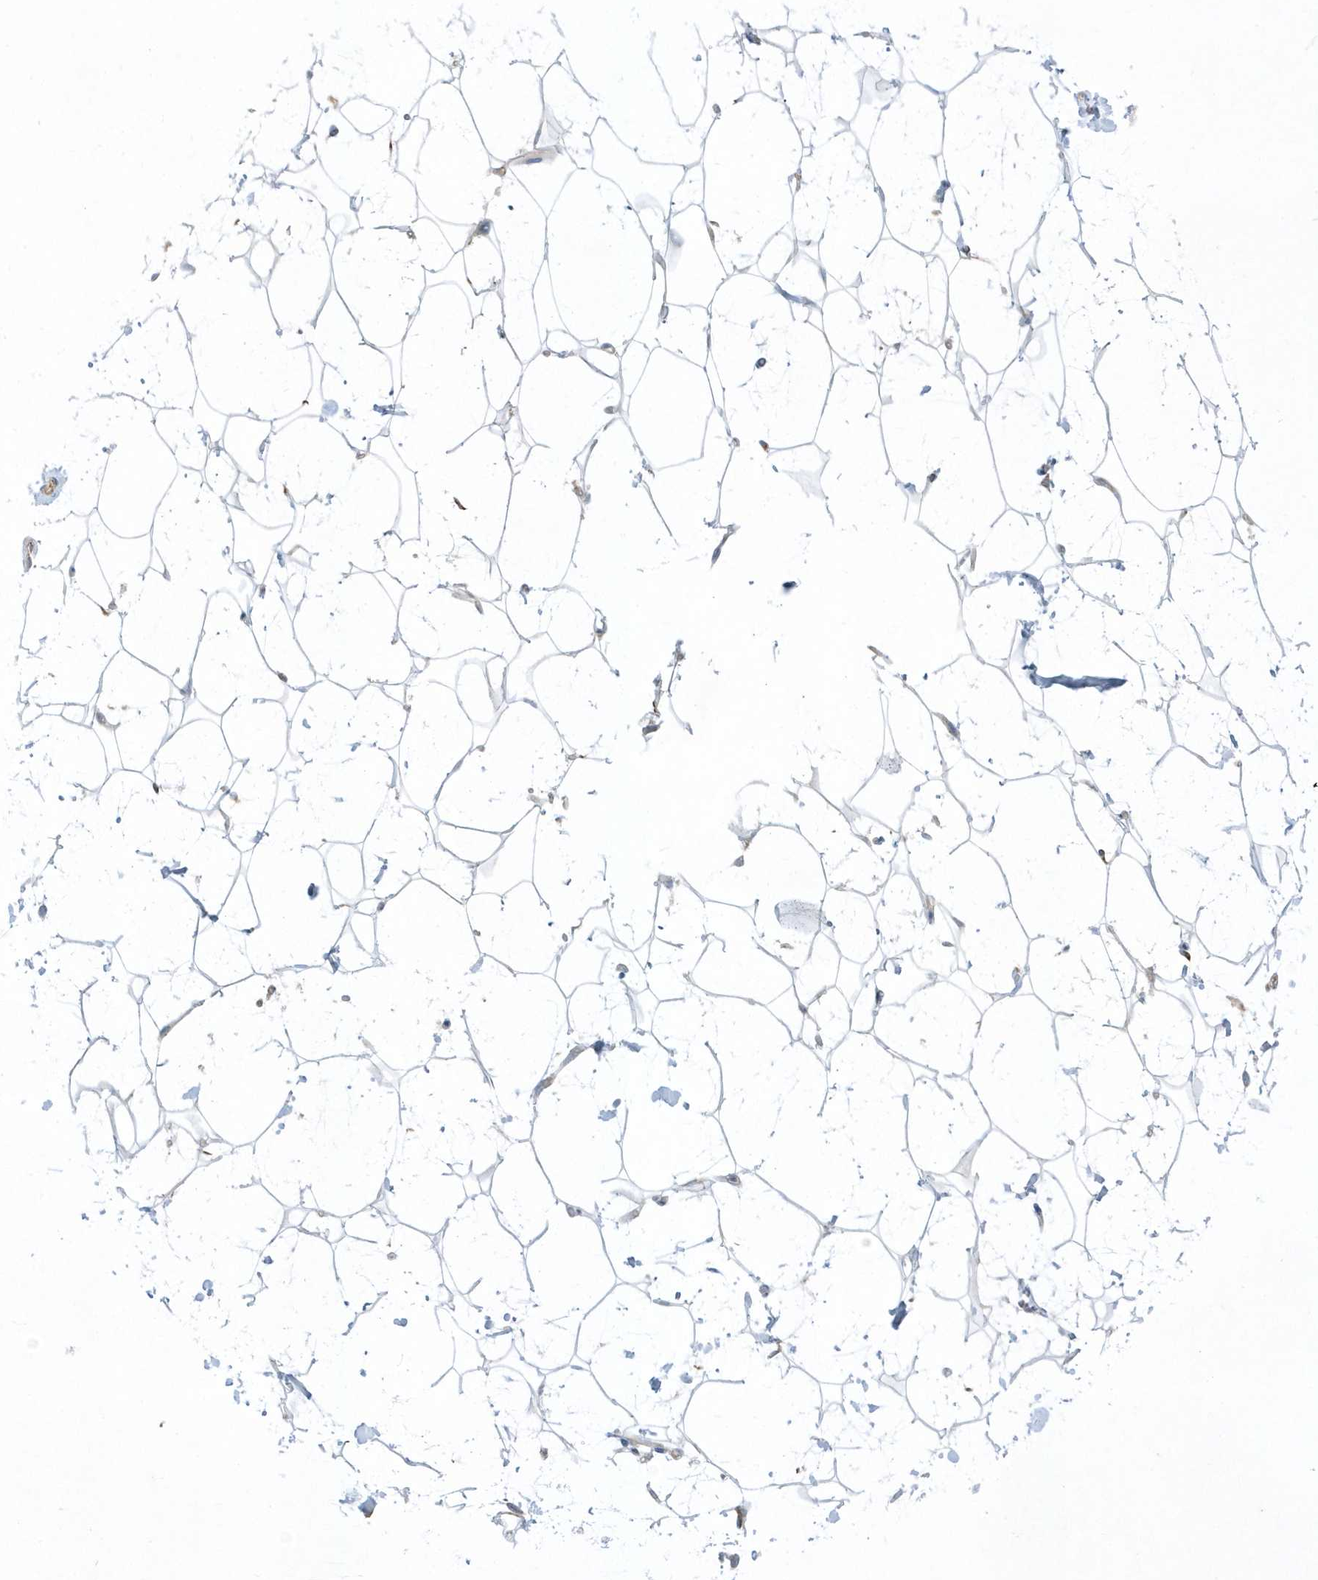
{"staining": {"intensity": "negative", "quantity": "none", "location": "none"}, "tissue": "adipose tissue", "cell_type": "Adipocytes", "image_type": "normal", "snomed": [{"axis": "morphology", "description": "Normal tissue, NOS"}, {"axis": "topography", "description": "Breast"}], "caption": "Adipocytes show no significant positivity in normal adipose tissue. Nuclei are stained in blue.", "gene": "THADA", "patient": {"sex": "female", "age": 26}}